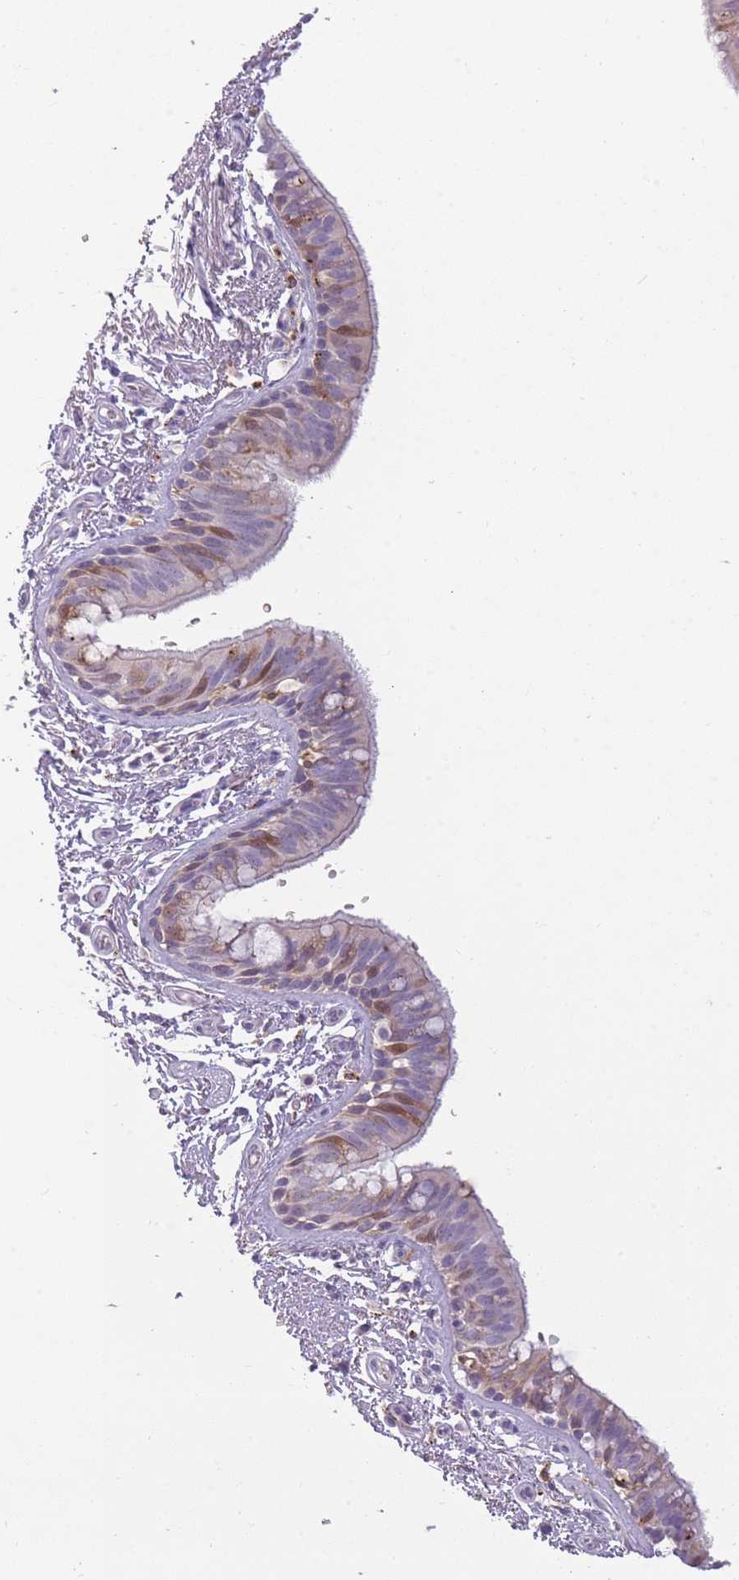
{"staining": {"intensity": "moderate", "quantity": "<25%", "location": "cytoplasmic/membranous,nuclear"}, "tissue": "bronchus", "cell_type": "Respiratory epithelial cells", "image_type": "normal", "snomed": [{"axis": "morphology", "description": "Normal tissue, NOS"}, {"axis": "morphology", "description": "Neoplasm, uncertain whether benign or malignant"}, {"axis": "topography", "description": "Bronchus"}, {"axis": "topography", "description": "Lung"}], "caption": "About <25% of respiratory epithelial cells in normal bronchus reveal moderate cytoplasmic/membranous,nuclear protein positivity as visualized by brown immunohistochemical staining.", "gene": "LGALS9B", "patient": {"sex": "male", "age": 55}}